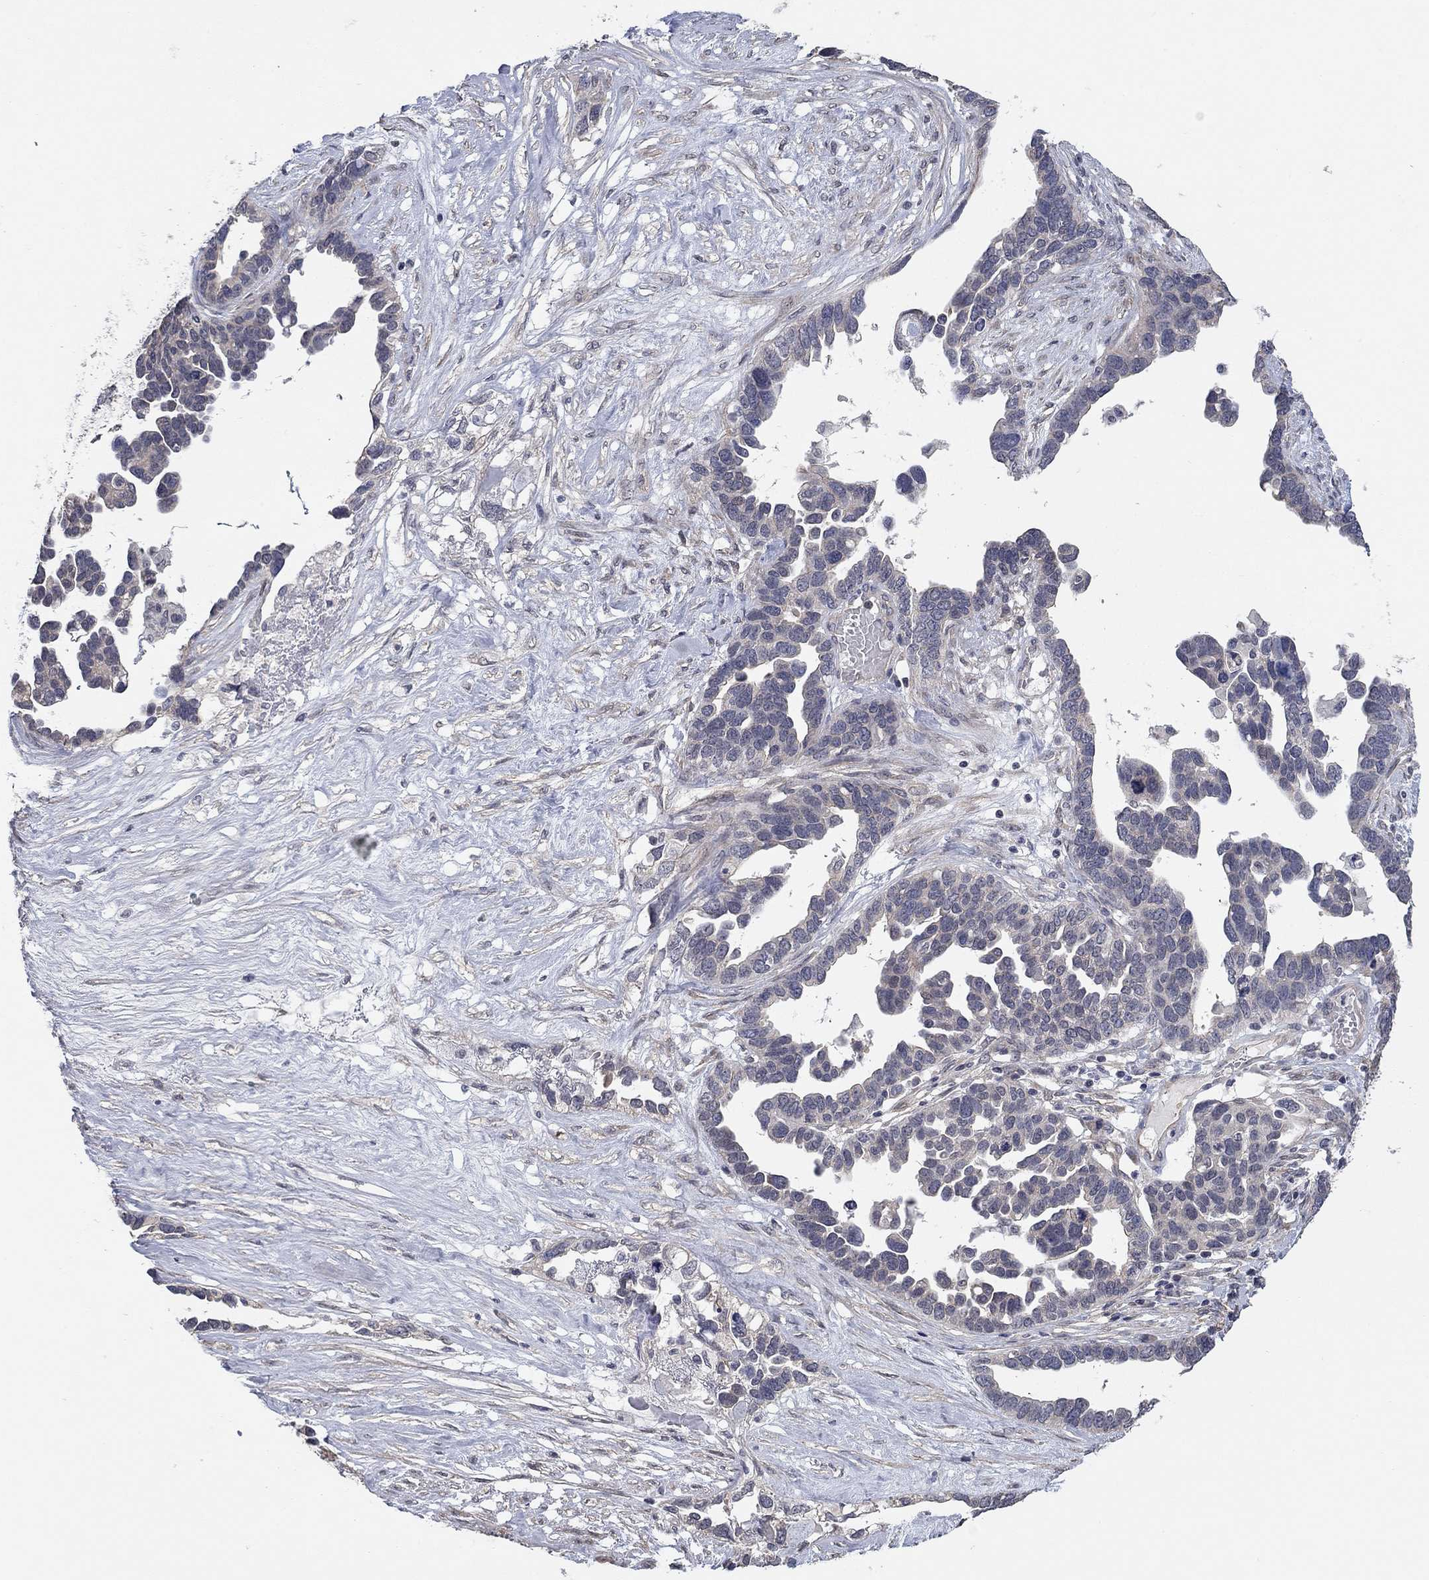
{"staining": {"intensity": "negative", "quantity": "none", "location": "none"}, "tissue": "ovarian cancer", "cell_type": "Tumor cells", "image_type": "cancer", "snomed": [{"axis": "morphology", "description": "Cystadenocarcinoma, serous, NOS"}, {"axis": "topography", "description": "Ovary"}], "caption": "High power microscopy image of an IHC image of ovarian cancer (serous cystadenocarcinoma), revealing no significant staining in tumor cells. The staining is performed using DAB brown chromogen with nuclei counter-stained in using hematoxylin.", "gene": "WASF3", "patient": {"sex": "female", "age": 54}}